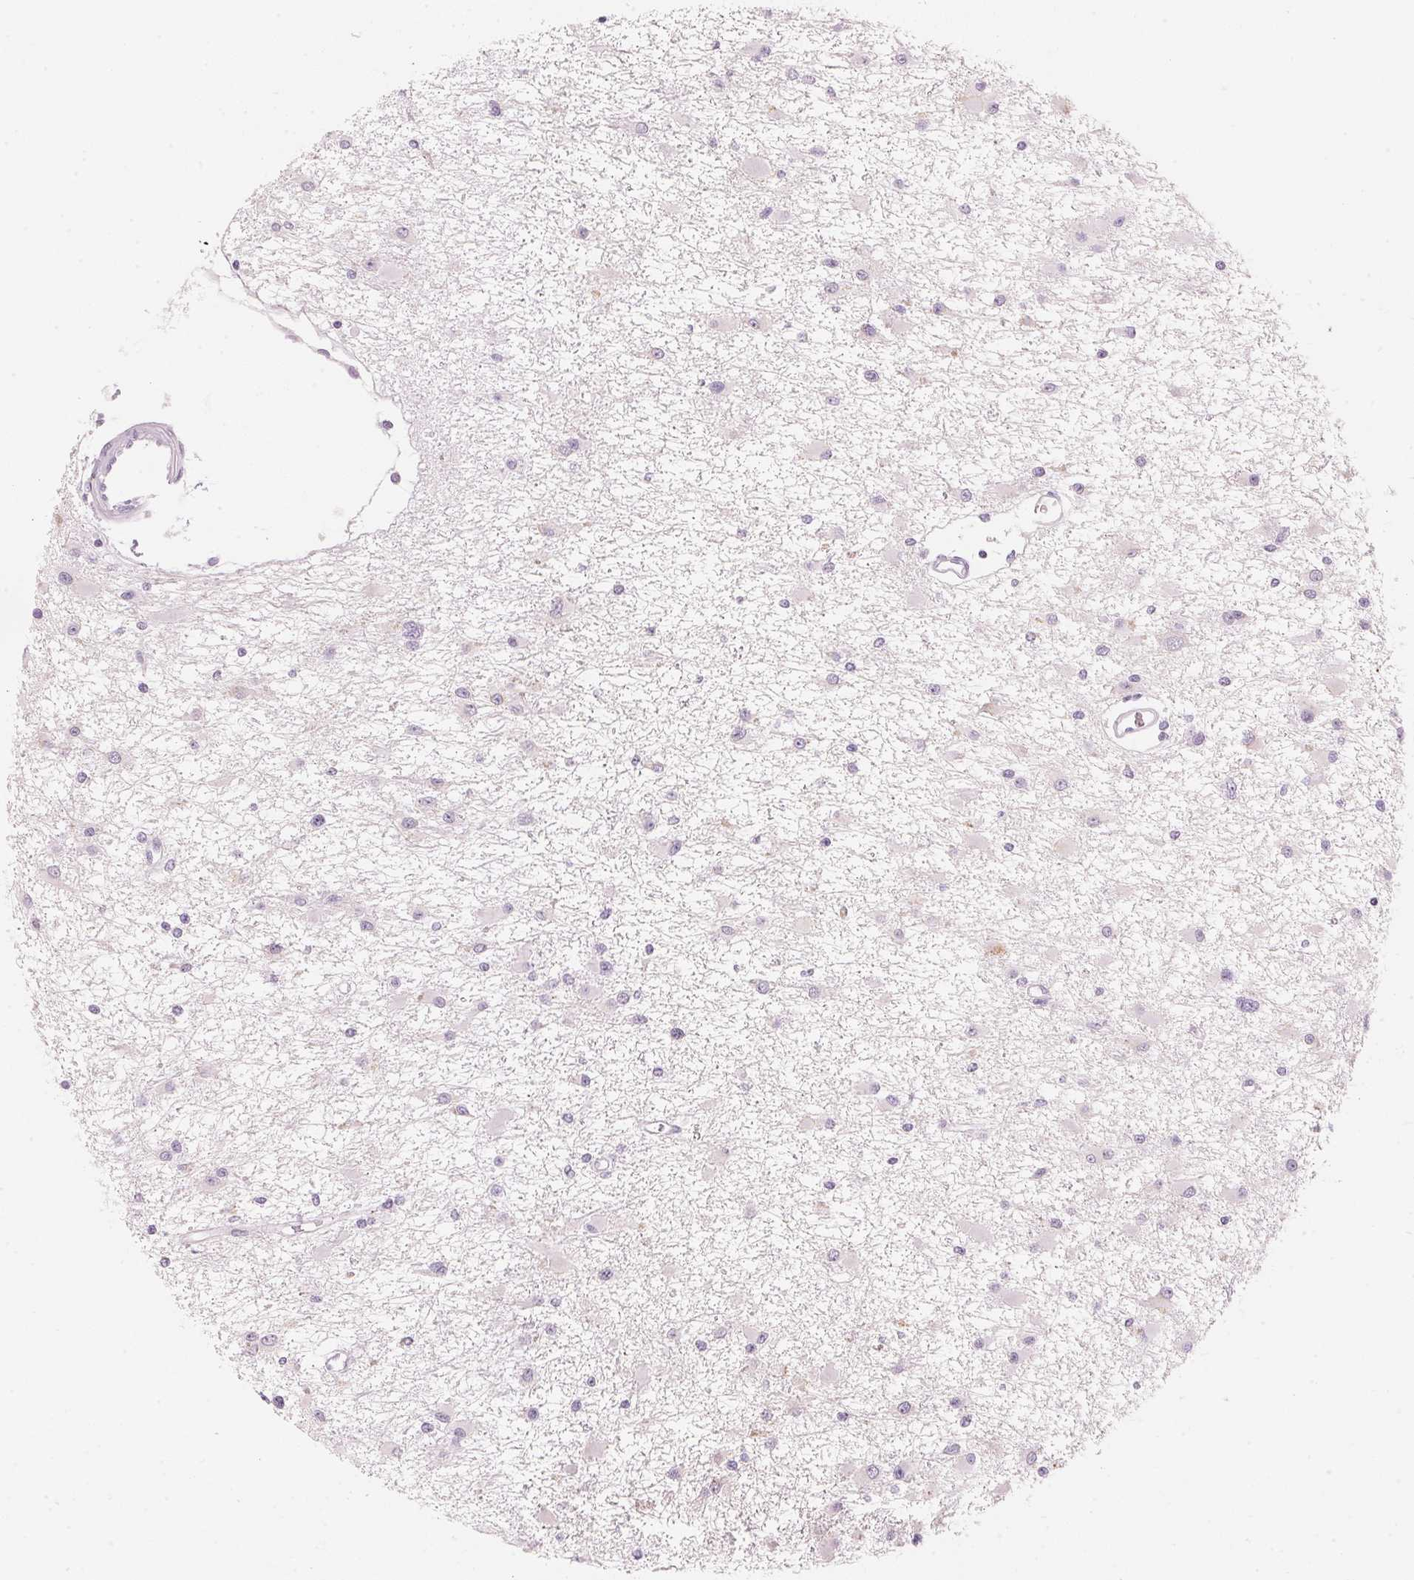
{"staining": {"intensity": "negative", "quantity": "none", "location": "none"}, "tissue": "glioma", "cell_type": "Tumor cells", "image_type": "cancer", "snomed": [{"axis": "morphology", "description": "Glioma, malignant, High grade"}, {"axis": "topography", "description": "Brain"}], "caption": "Malignant glioma (high-grade) stained for a protein using immunohistochemistry (IHC) shows no positivity tumor cells.", "gene": "HOXB13", "patient": {"sex": "male", "age": 54}}